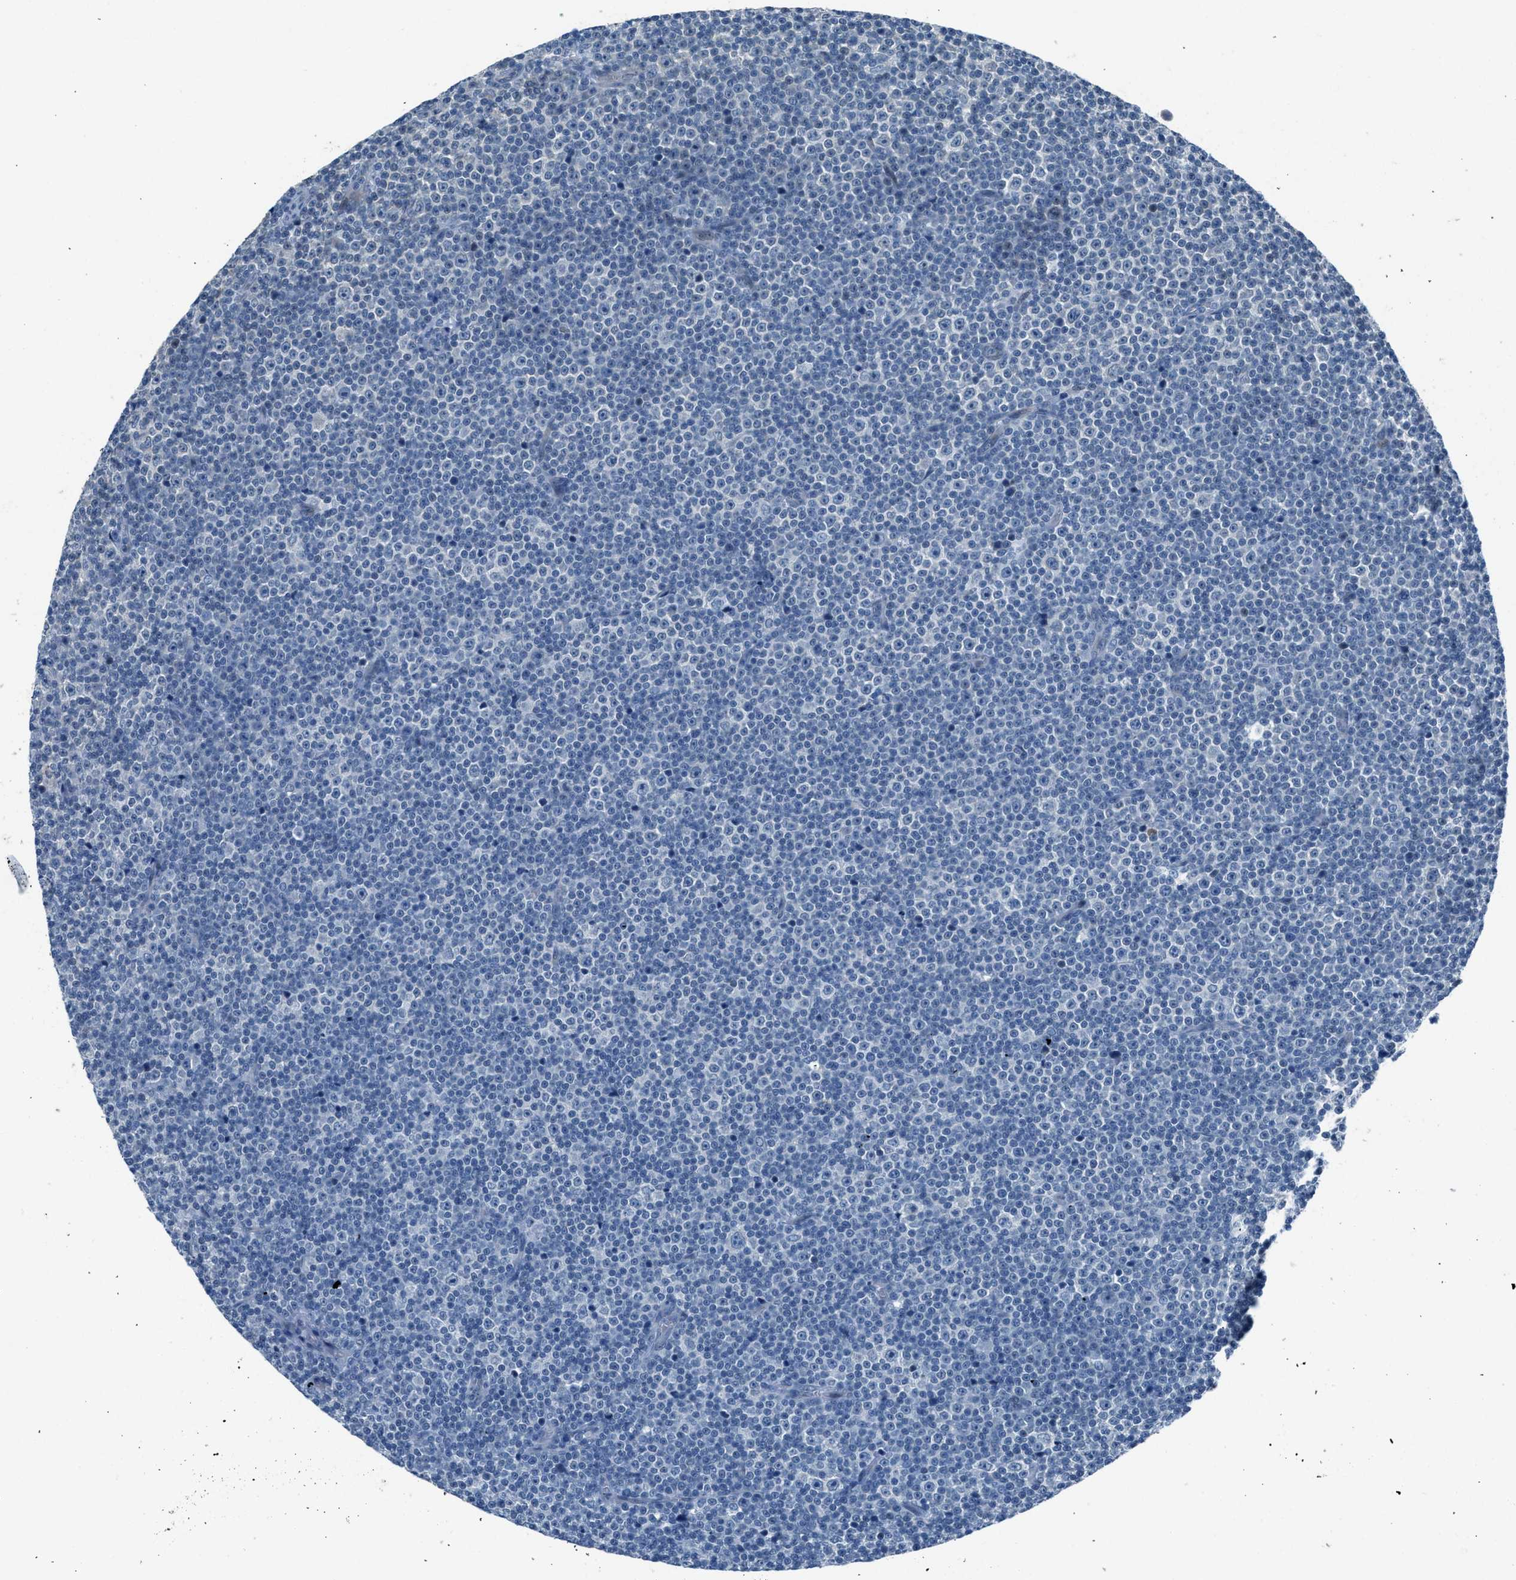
{"staining": {"intensity": "negative", "quantity": "none", "location": "none"}, "tissue": "lymphoma", "cell_type": "Tumor cells", "image_type": "cancer", "snomed": [{"axis": "morphology", "description": "Malignant lymphoma, non-Hodgkin's type, Low grade"}, {"axis": "topography", "description": "Lymph node"}], "caption": "DAB immunohistochemical staining of human lymphoma exhibits no significant staining in tumor cells. (Stains: DAB (3,3'-diaminobenzidine) immunohistochemistry with hematoxylin counter stain, Microscopy: brightfield microscopy at high magnification).", "gene": "RNF41", "patient": {"sex": "female", "age": 67}}